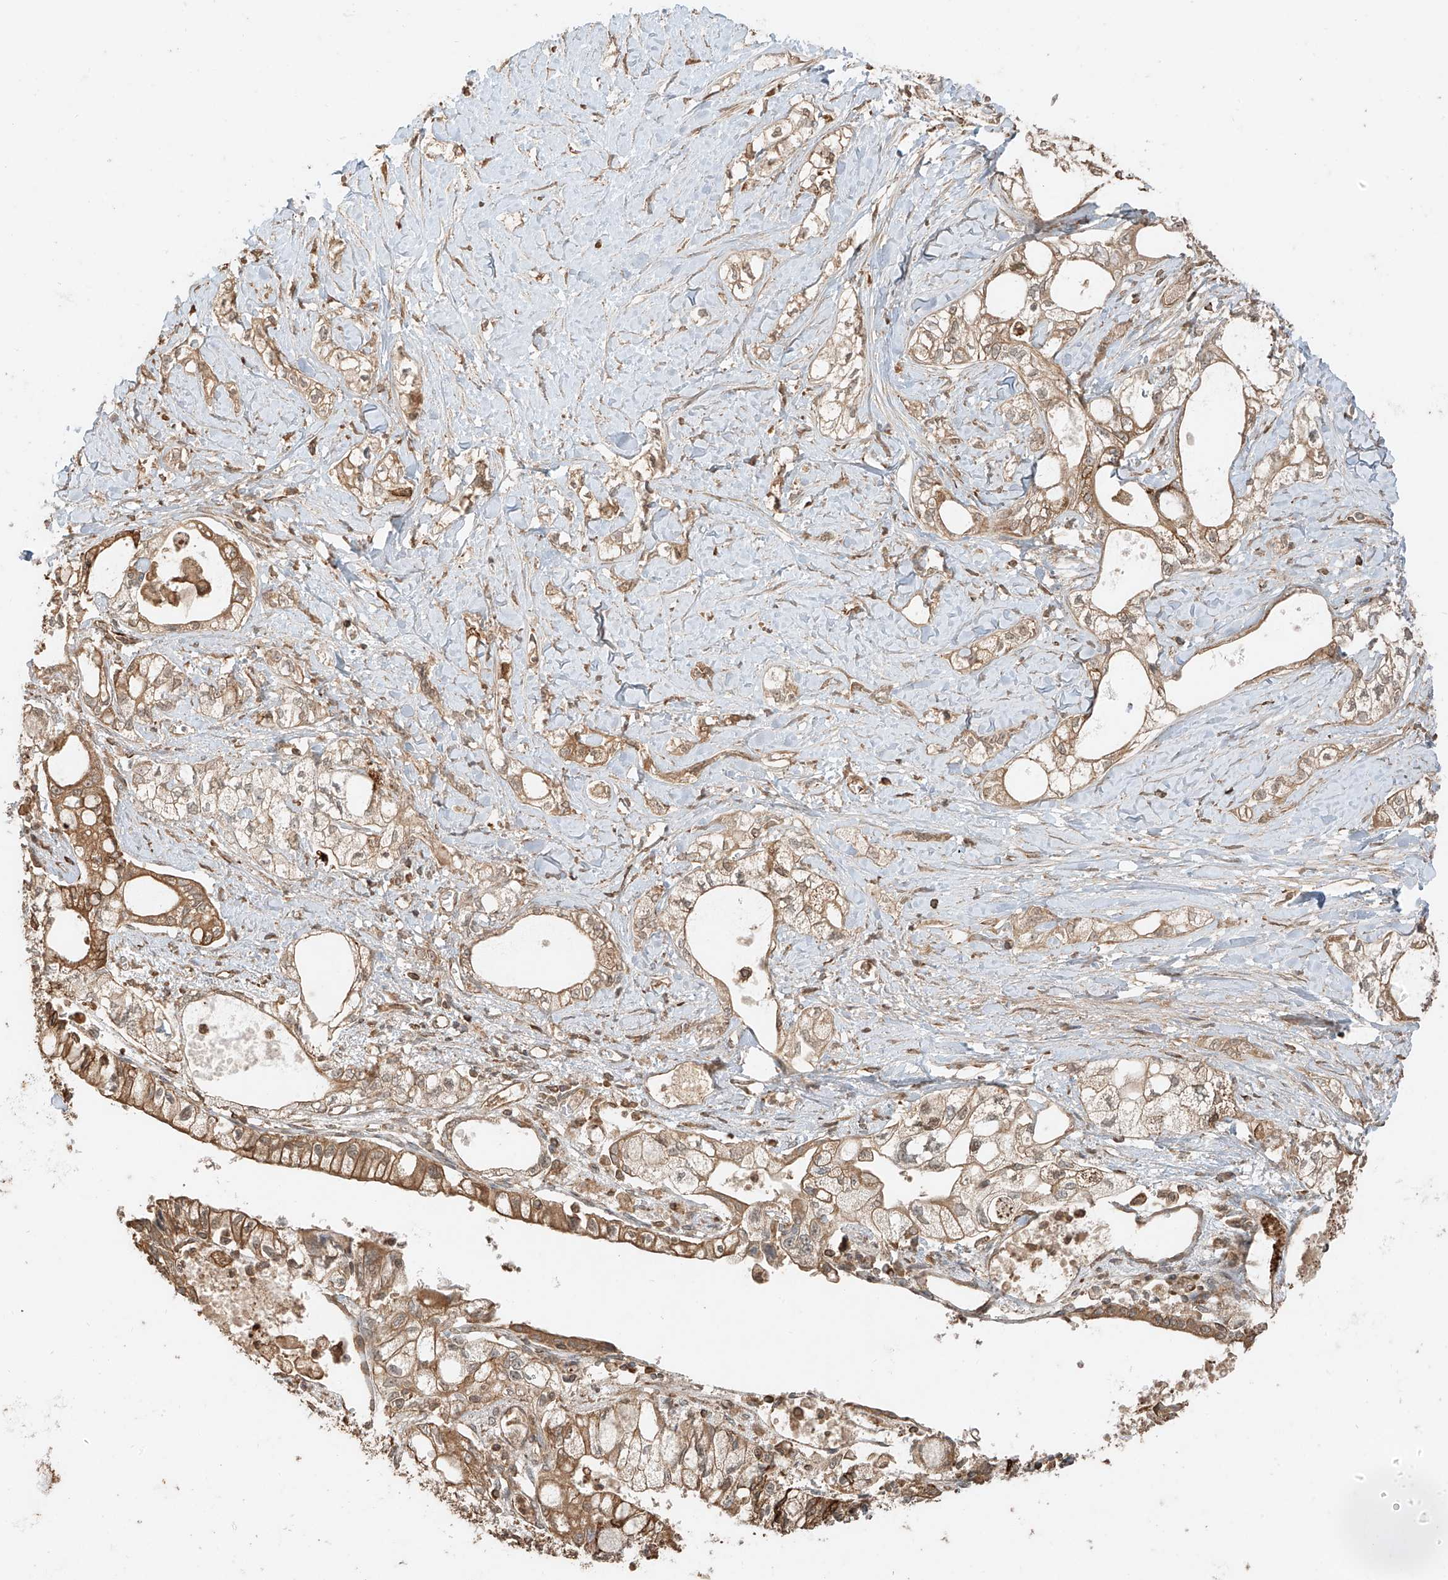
{"staining": {"intensity": "moderate", "quantity": ">75%", "location": "cytoplasmic/membranous"}, "tissue": "pancreatic cancer", "cell_type": "Tumor cells", "image_type": "cancer", "snomed": [{"axis": "morphology", "description": "Adenocarcinoma, NOS"}, {"axis": "topography", "description": "Pancreas"}], "caption": "Immunohistochemistry (DAB (3,3'-diaminobenzidine)) staining of pancreatic cancer (adenocarcinoma) shows moderate cytoplasmic/membranous protein staining in about >75% of tumor cells. (DAB (3,3'-diaminobenzidine) IHC, brown staining for protein, blue staining for nuclei).", "gene": "ANKZF1", "patient": {"sex": "male", "age": 70}}